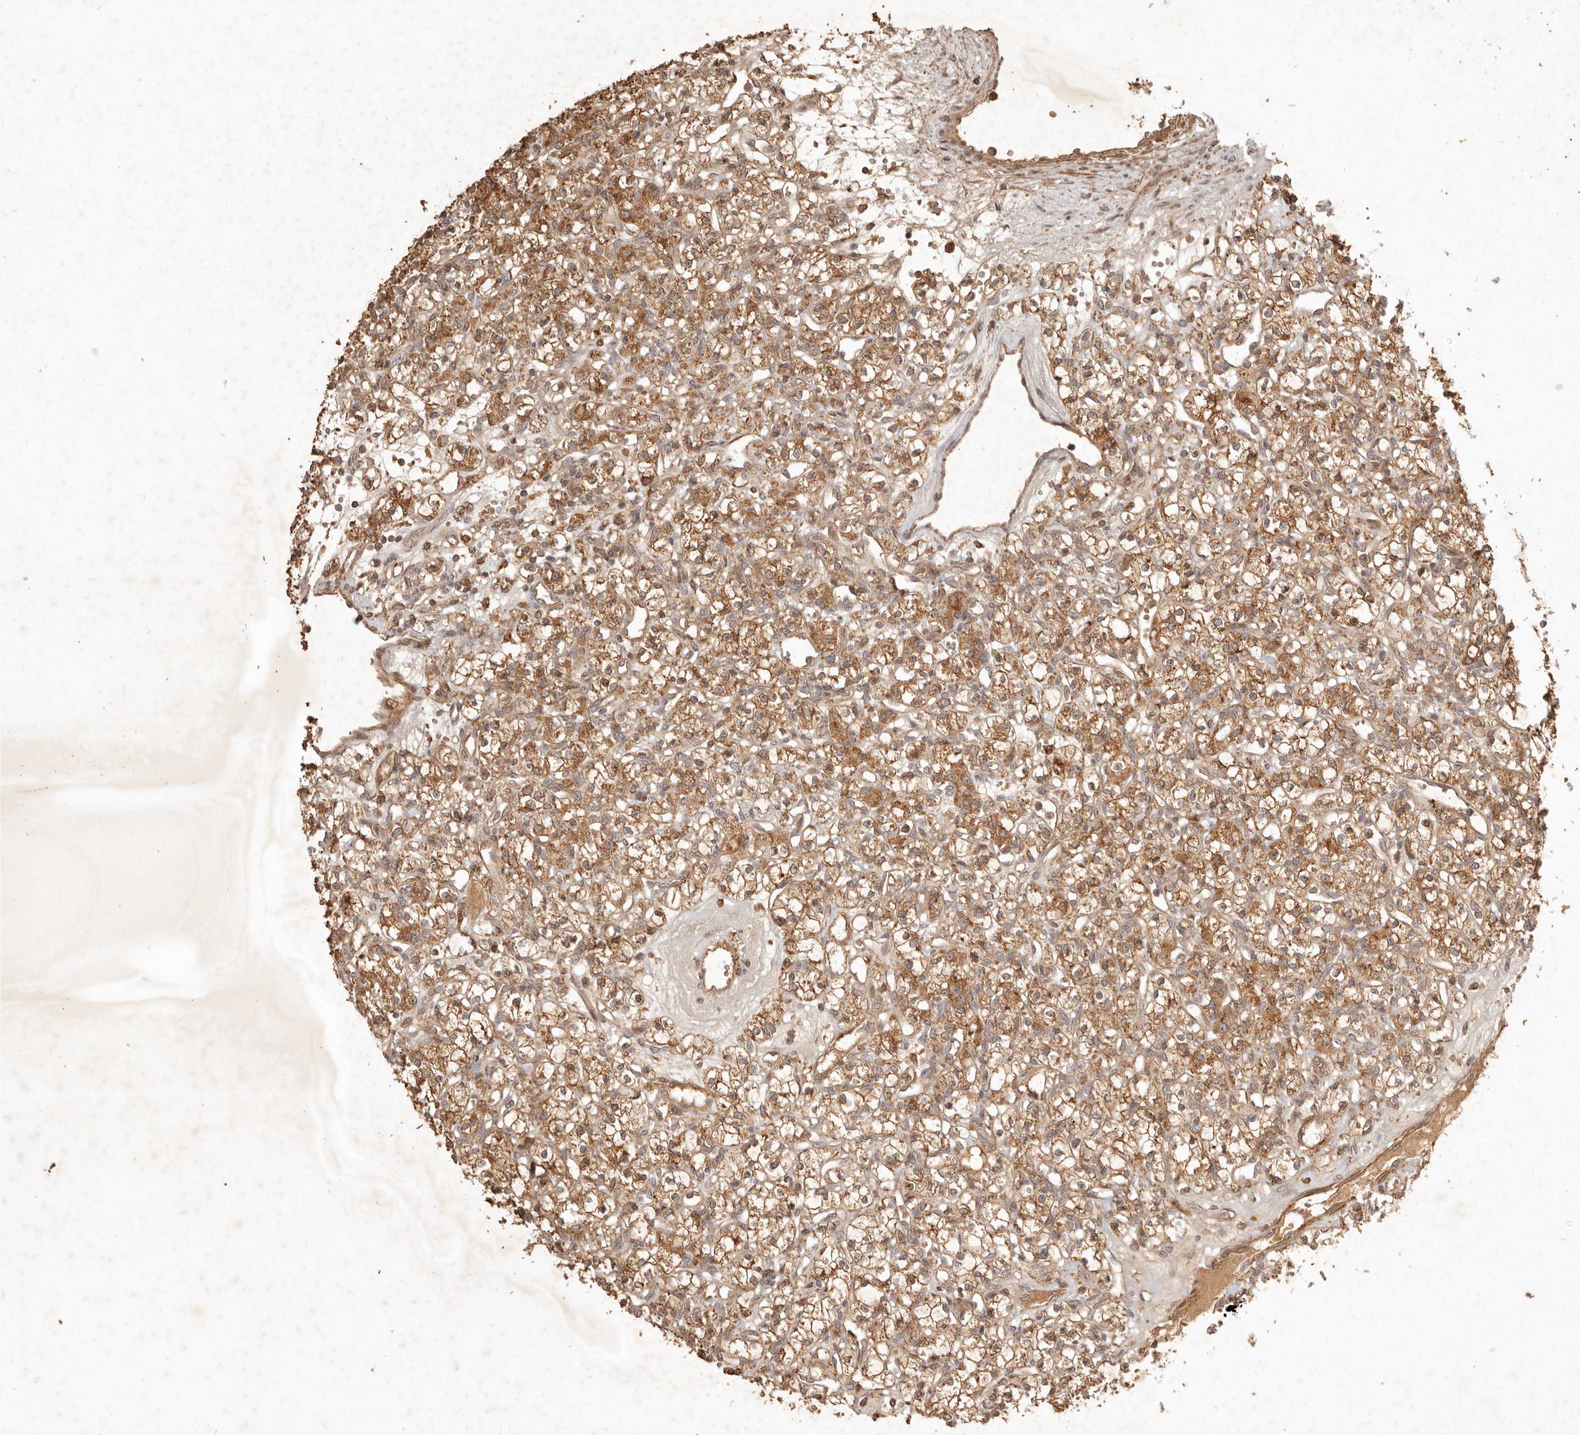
{"staining": {"intensity": "moderate", "quantity": ">75%", "location": "cytoplasmic/membranous"}, "tissue": "renal cancer", "cell_type": "Tumor cells", "image_type": "cancer", "snomed": [{"axis": "morphology", "description": "Adenocarcinoma, NOS"}, {"axis": "topography", "description": "Kidney"}], "caption": "IHC micrograph of neoplastic tissue: renal cancer (adenocarcinoma) stained using immunohistochemistry reveals medium levels of moderate protein expression localized specifically in the cytoplasmic/membranous of tumor cells, appearing as a cytoplasmic/membranous brown color.", "gene": "CLEC4C", "patient": {"sex": "female", "age": 59}}